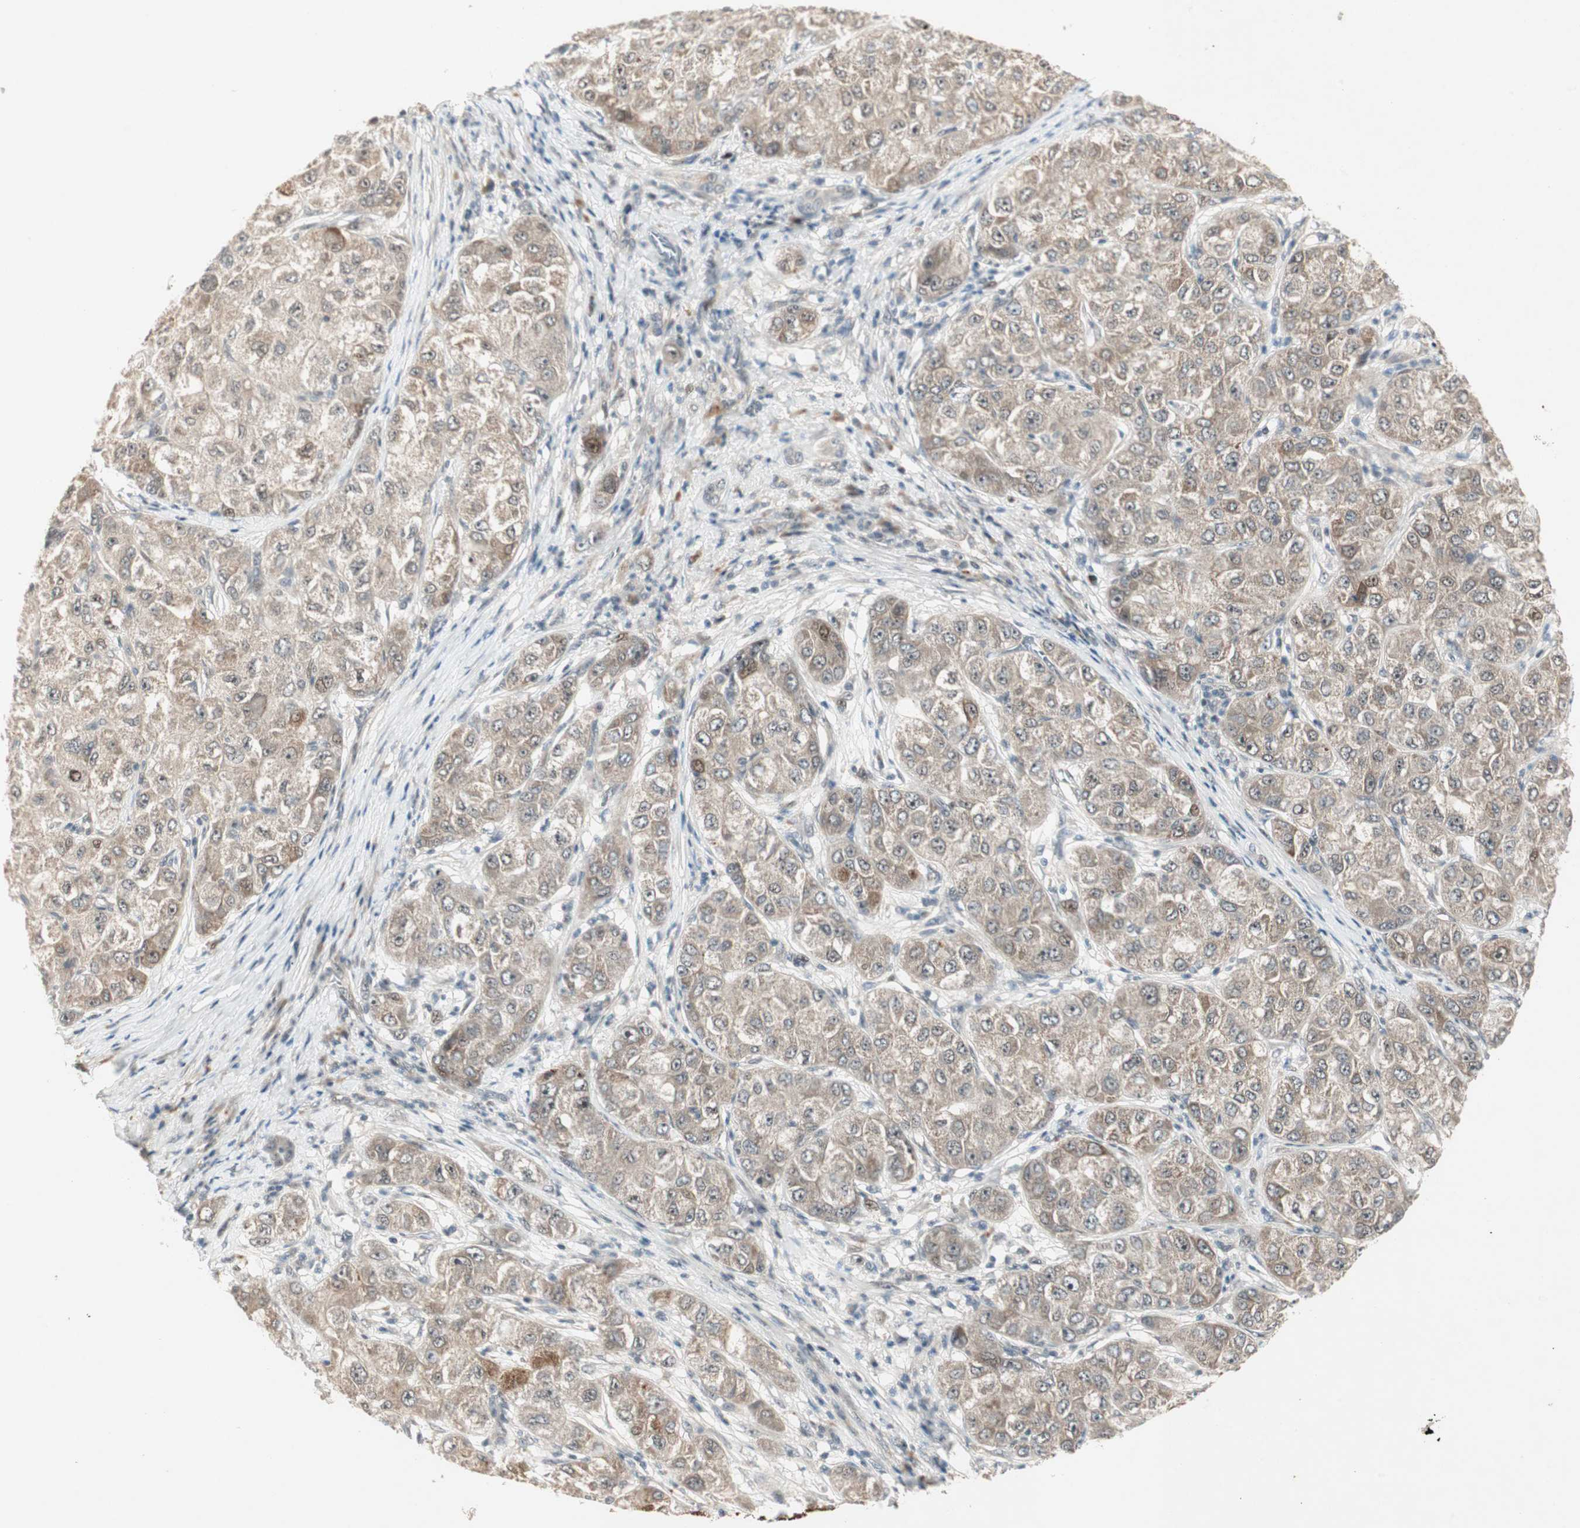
{"staining": {"intensity": "weak", "quantity": ">75%", "location": "cytoplasmic/membranous"}, "tissue": "liver cancer", "cell_type": "Tumor cells", "image_type": "cancer", "snomed": [{"axis": "morphology", "description": "Carcinoma, Hepatocellular, NOS"}, {"axis": "topography", "description": "Liver"}], "caption": "IHC image of human liver hepatocellular carcinoma stained for a protein (brown), which reveals low levels of weak cytoplasmic/membranous expression in approximately >75% of tumor cells.", "gene": "ACSL5", "patient": {"sex": "male", "age": 80}}